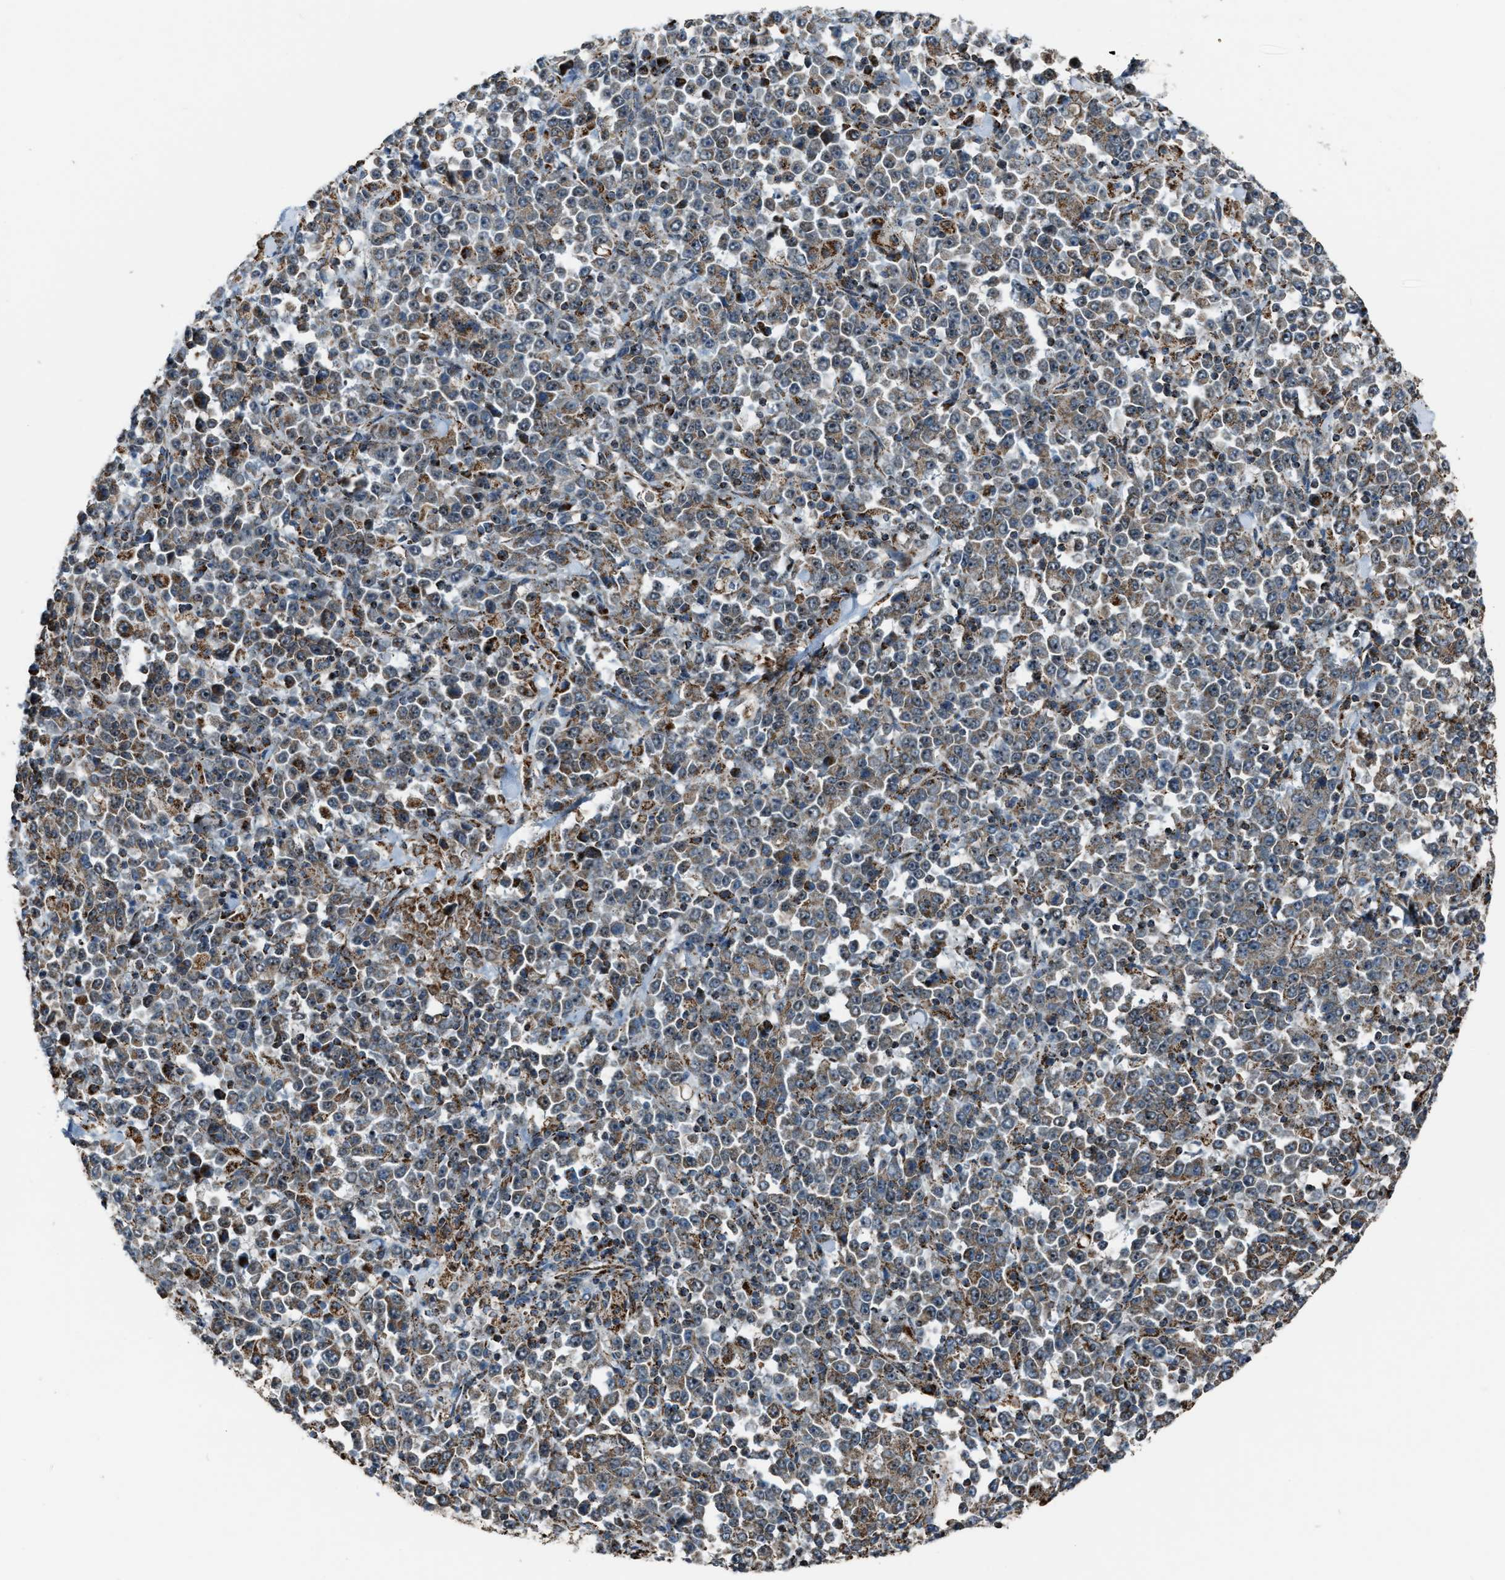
{"staining": {"intensity": "moderate", "quantity": "25%-75%", "location": "cytoplasmic/membranous"}, "tissue": "stomach cancer", "cell_type": "Tumor cells", "image_type": "cancer", "snomed": [{"axis": "morphology", "description": "Normal tissue, NOS"}, {"axis": "morphology", "description": "Adenocarcinoma, NOS"}, {"axis": "topography", "description": "Stomach, upper"}, {"axis": "topography", "description": "Stomach"}], "caption": "Adenocarcinoma (stomach) stained with a brown dye exhibits moderate cytoplasmic/membranous positive staining in approximately 25%-75% of tumor cells.", "gene": "CHN2", "patient": {"sex": "male", "age": 59}}